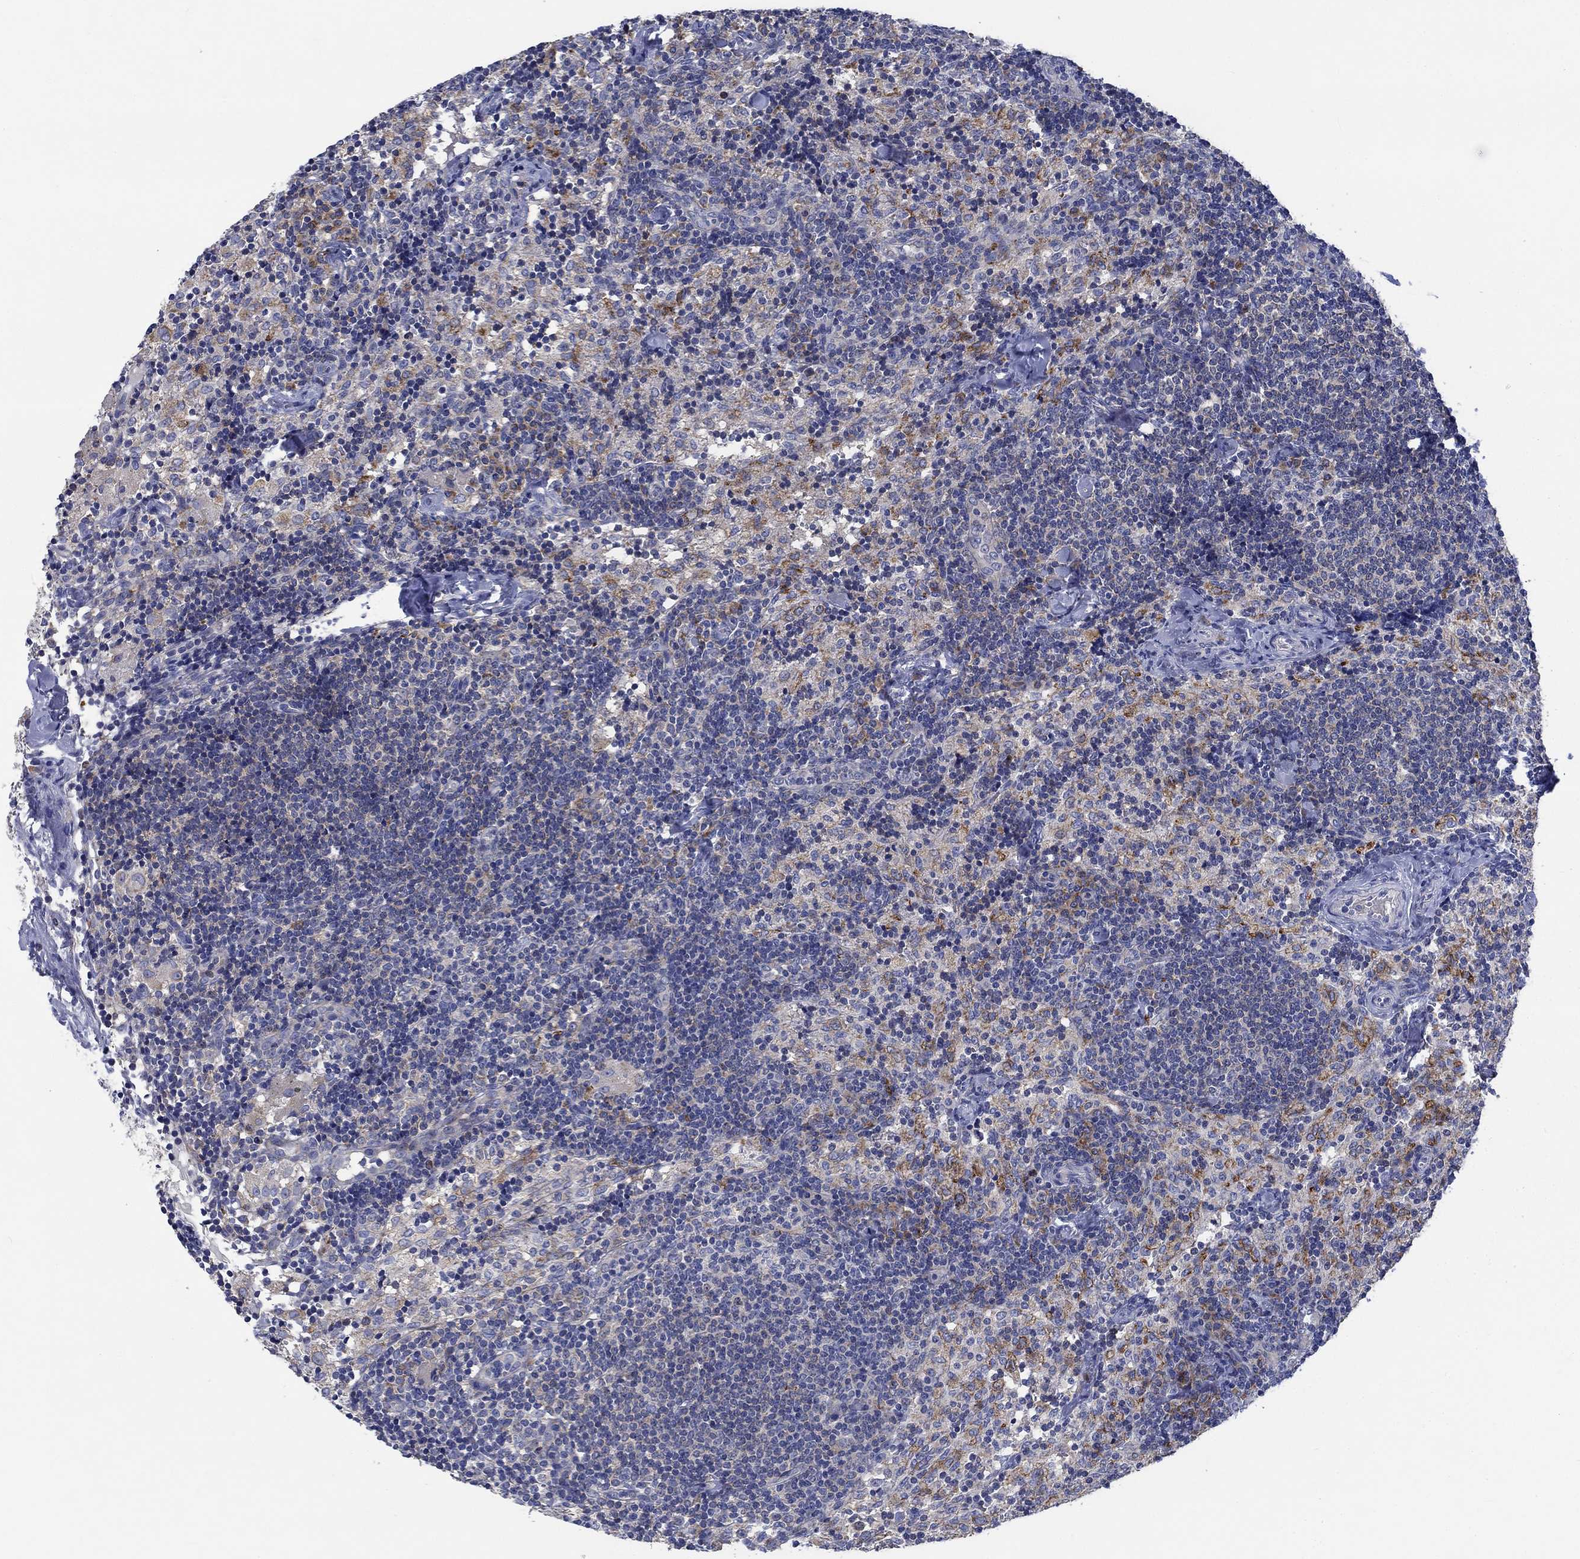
{"staining": {"intensity": "negative", "quantity": "none", "location": "none"}, "tissue": "lymph node", "cell_type": "Germinal center cells", "image_type": "normal", "snomed": [{"axis": "morphology", "description": "Normal tissue, NOS"}, {"axis": "topography", "description": "Lymph node"}], "caption": "An image of lymph node stained for a protein displays no brown staining in germinal center cells. The staining was performed using DAB (3,3'-diaminobenzidine) to visualize the protein expression in brown, while the nuclei were stained in blue with hematoxylin (Magnification: 20x).", "gene": "MMP24", "patient": {"sex": "female", "age": 52}}